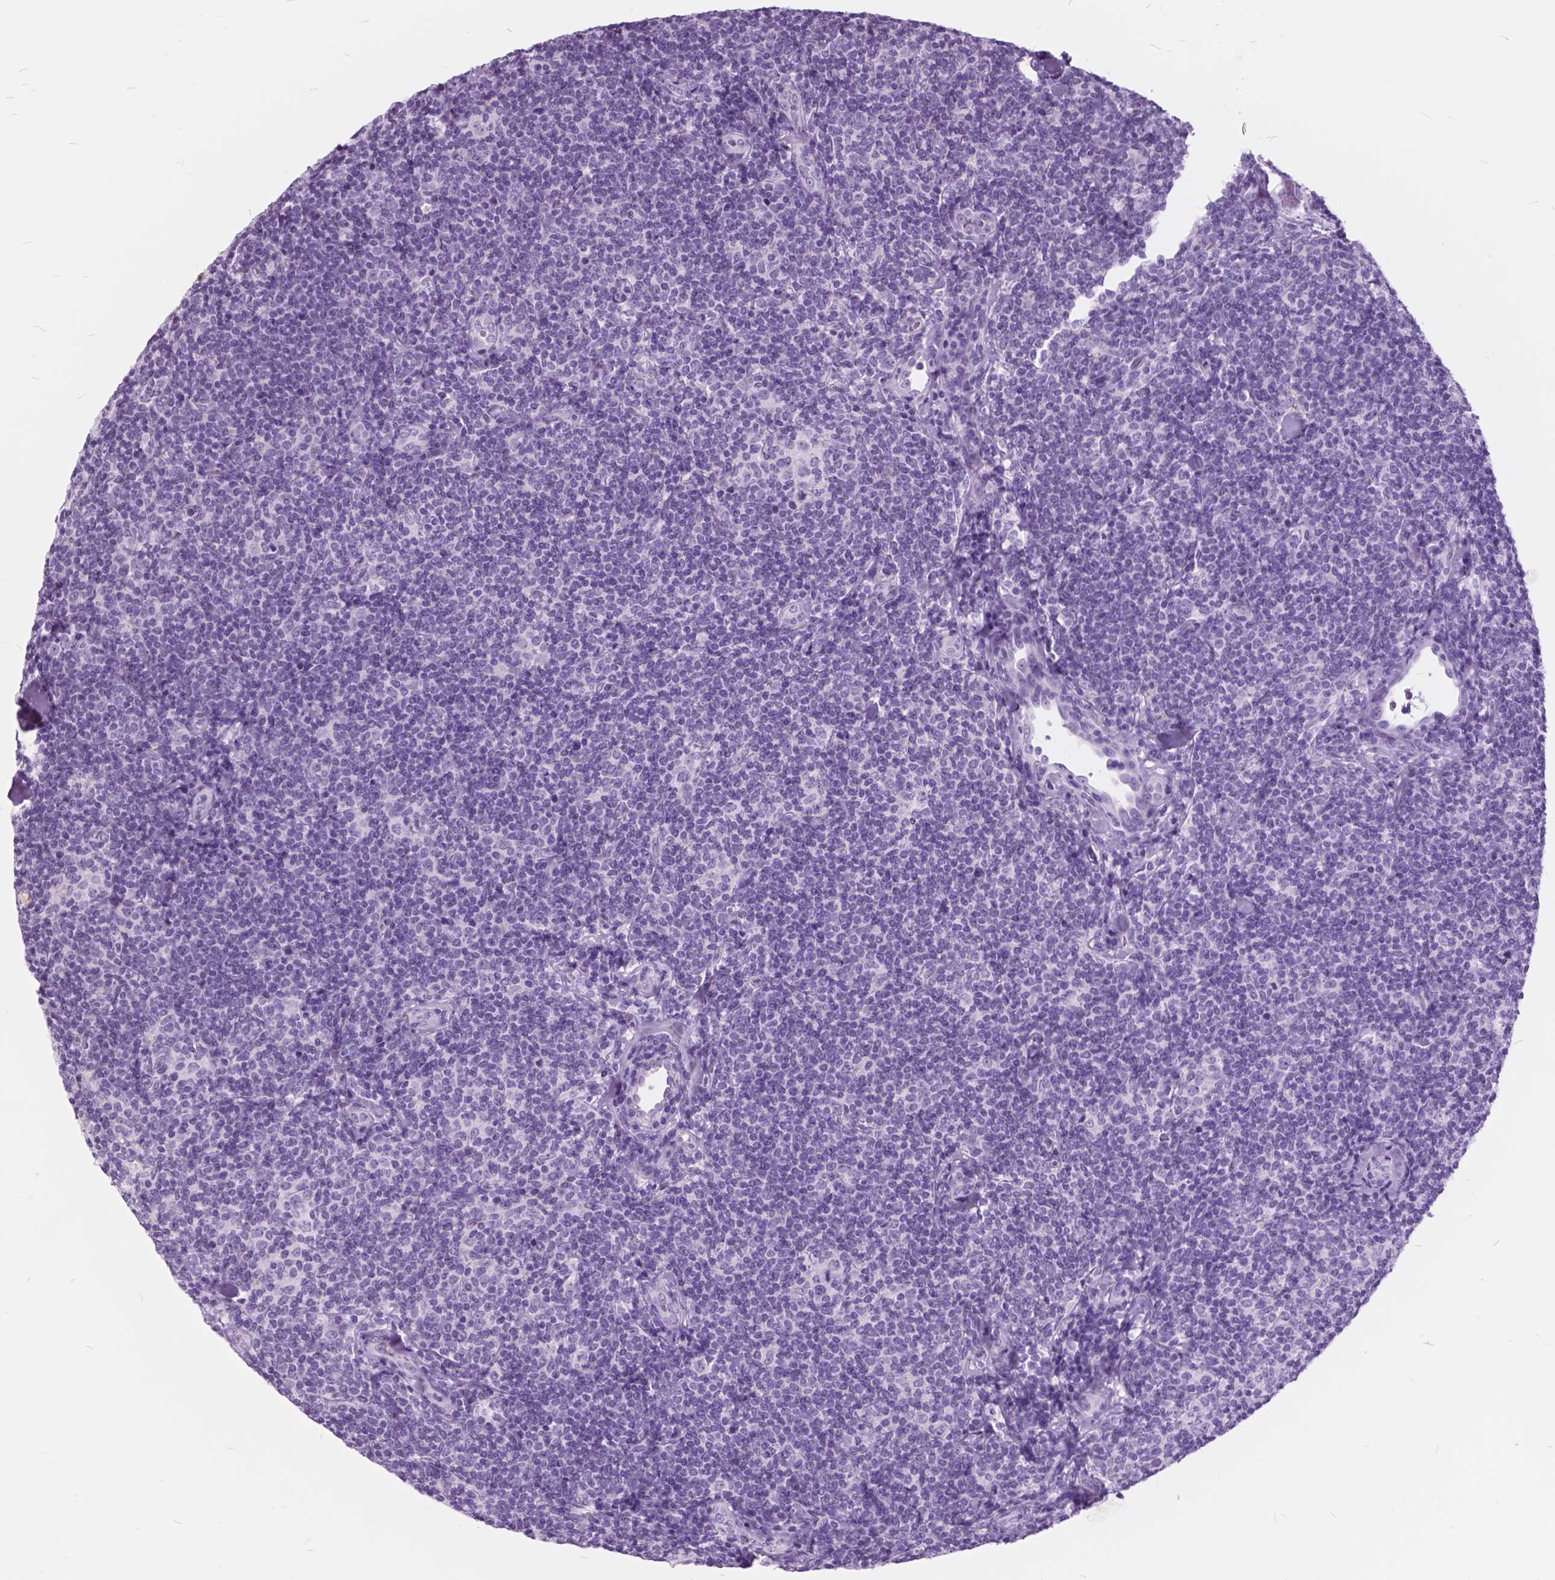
{"staining": {"intensity": "negative", "quantity": "none", "location": "none"}, "tissue": "lymphoma", "cell_type": "Tumor cells", "image_type": "cancer", "snomed": [{"axis": "morphology", "description": "Malignant lymphoma, non-Hodgkin's type, Low grade"}, {"axis": "topography", "description": "Lymph node"}], "caption": "Immunohistochemistry image of malignant lymphoma, non-Hodgkin's type (low-grade) stained for a protein (brown), which demonstrates no staining in tumor cells.", "gene": "GDF9", "patient": {"sex": "female", "age": 56}}